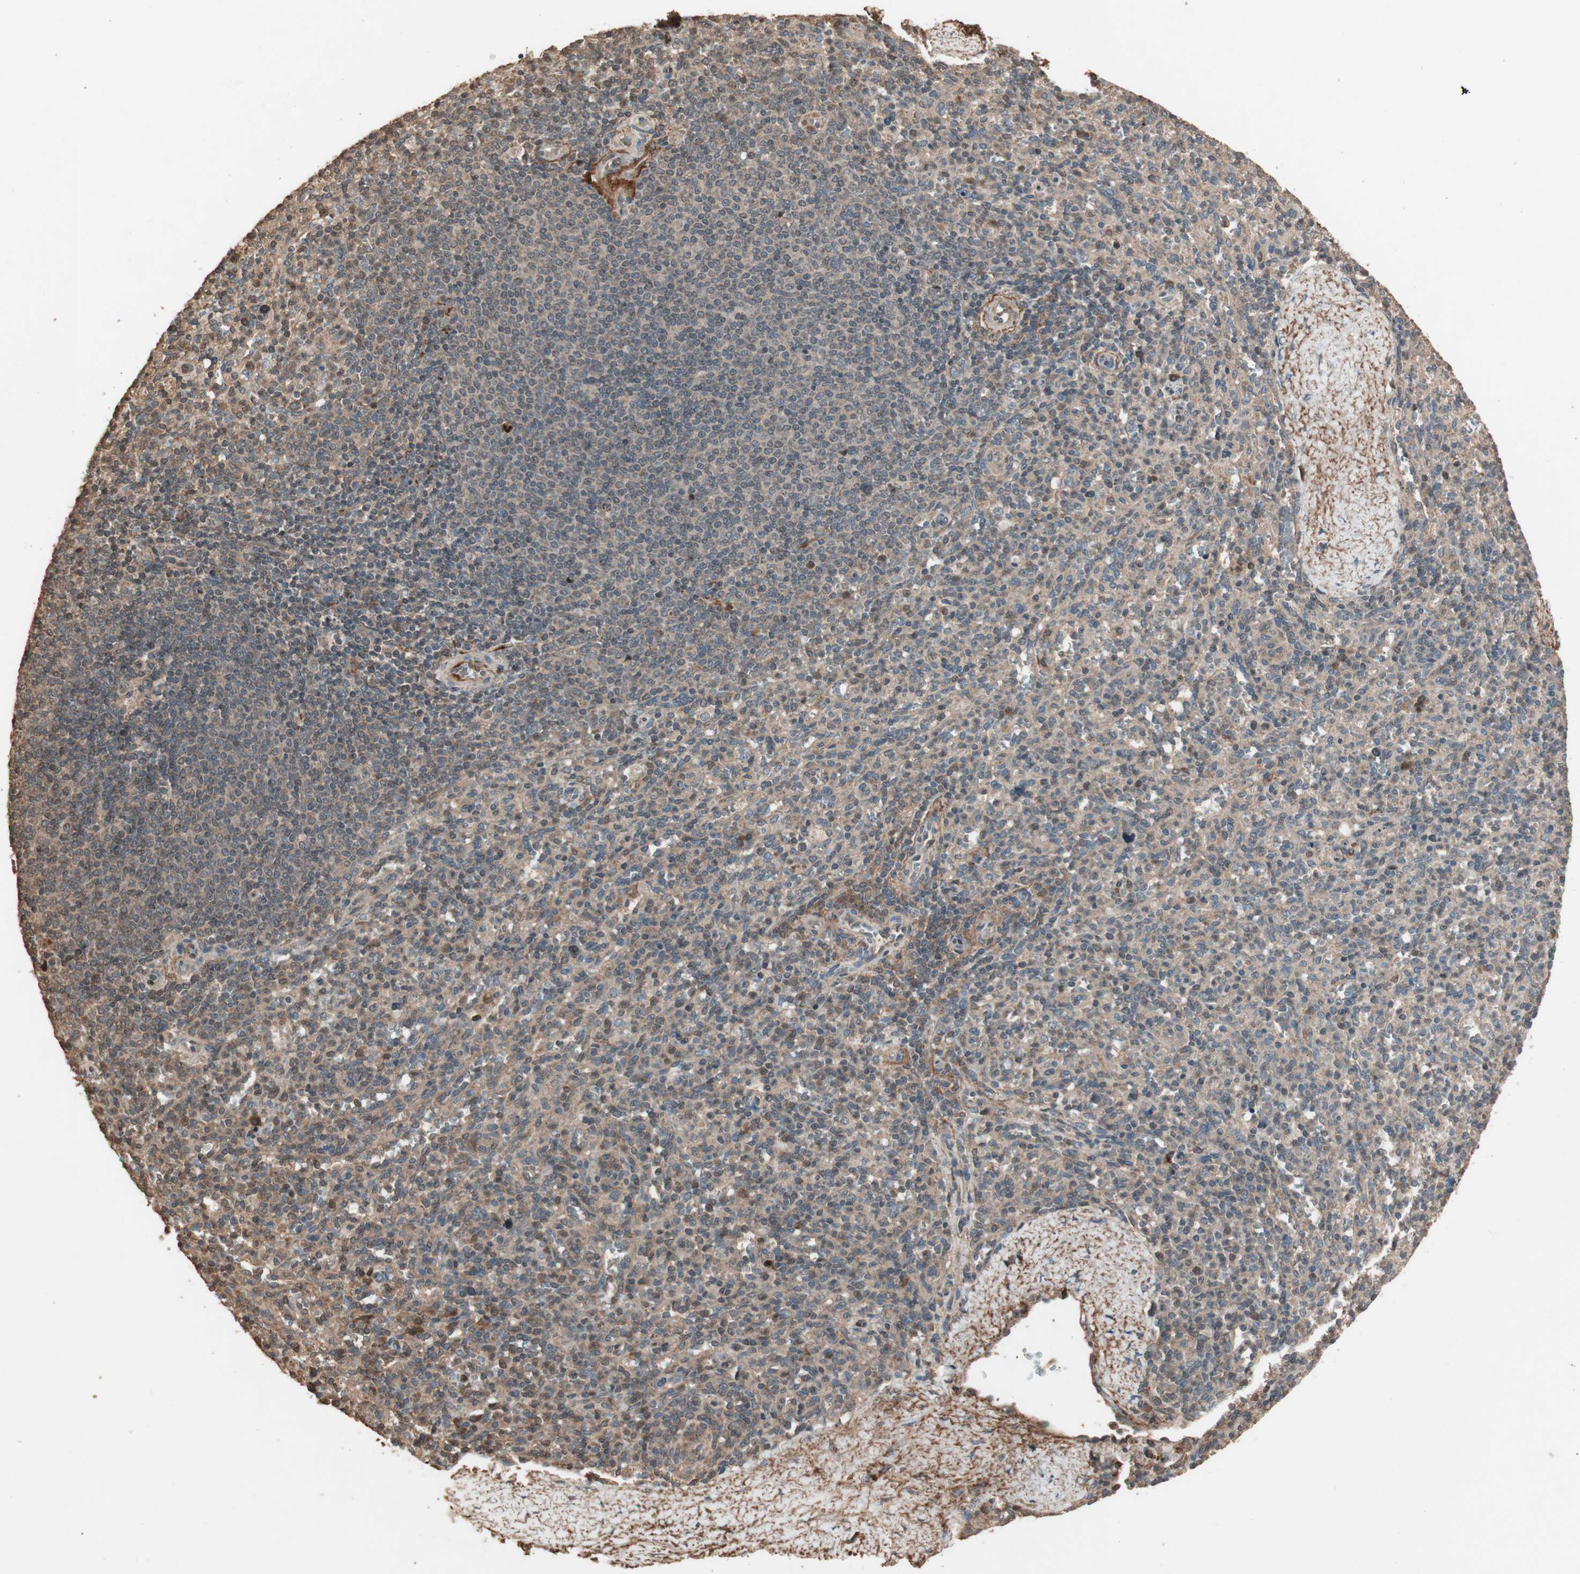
{"staining": {"intensity": "moderate", "quantity": "25%-75%", "location": "cytoplasmic/membranous,nuclear"}, "tissue": "spleen", "cell_type": "Cells in red pulp", "image_type": "normal", "snomed": [{"axis": "morphology", "description": "Normal tissue, NOS"}, {"axis": "topography", "description": "Spleen"}], "caption": "Spleen stained with IHC shows moderate cytoplasmic/membranous,nuclear staining in about 25%-75% of cells in red pulp. (DAB = brown stain, brightfield microscopy at high magnification).", "gene": "USP20", "patient": {"sex": "male", "age": 36}}